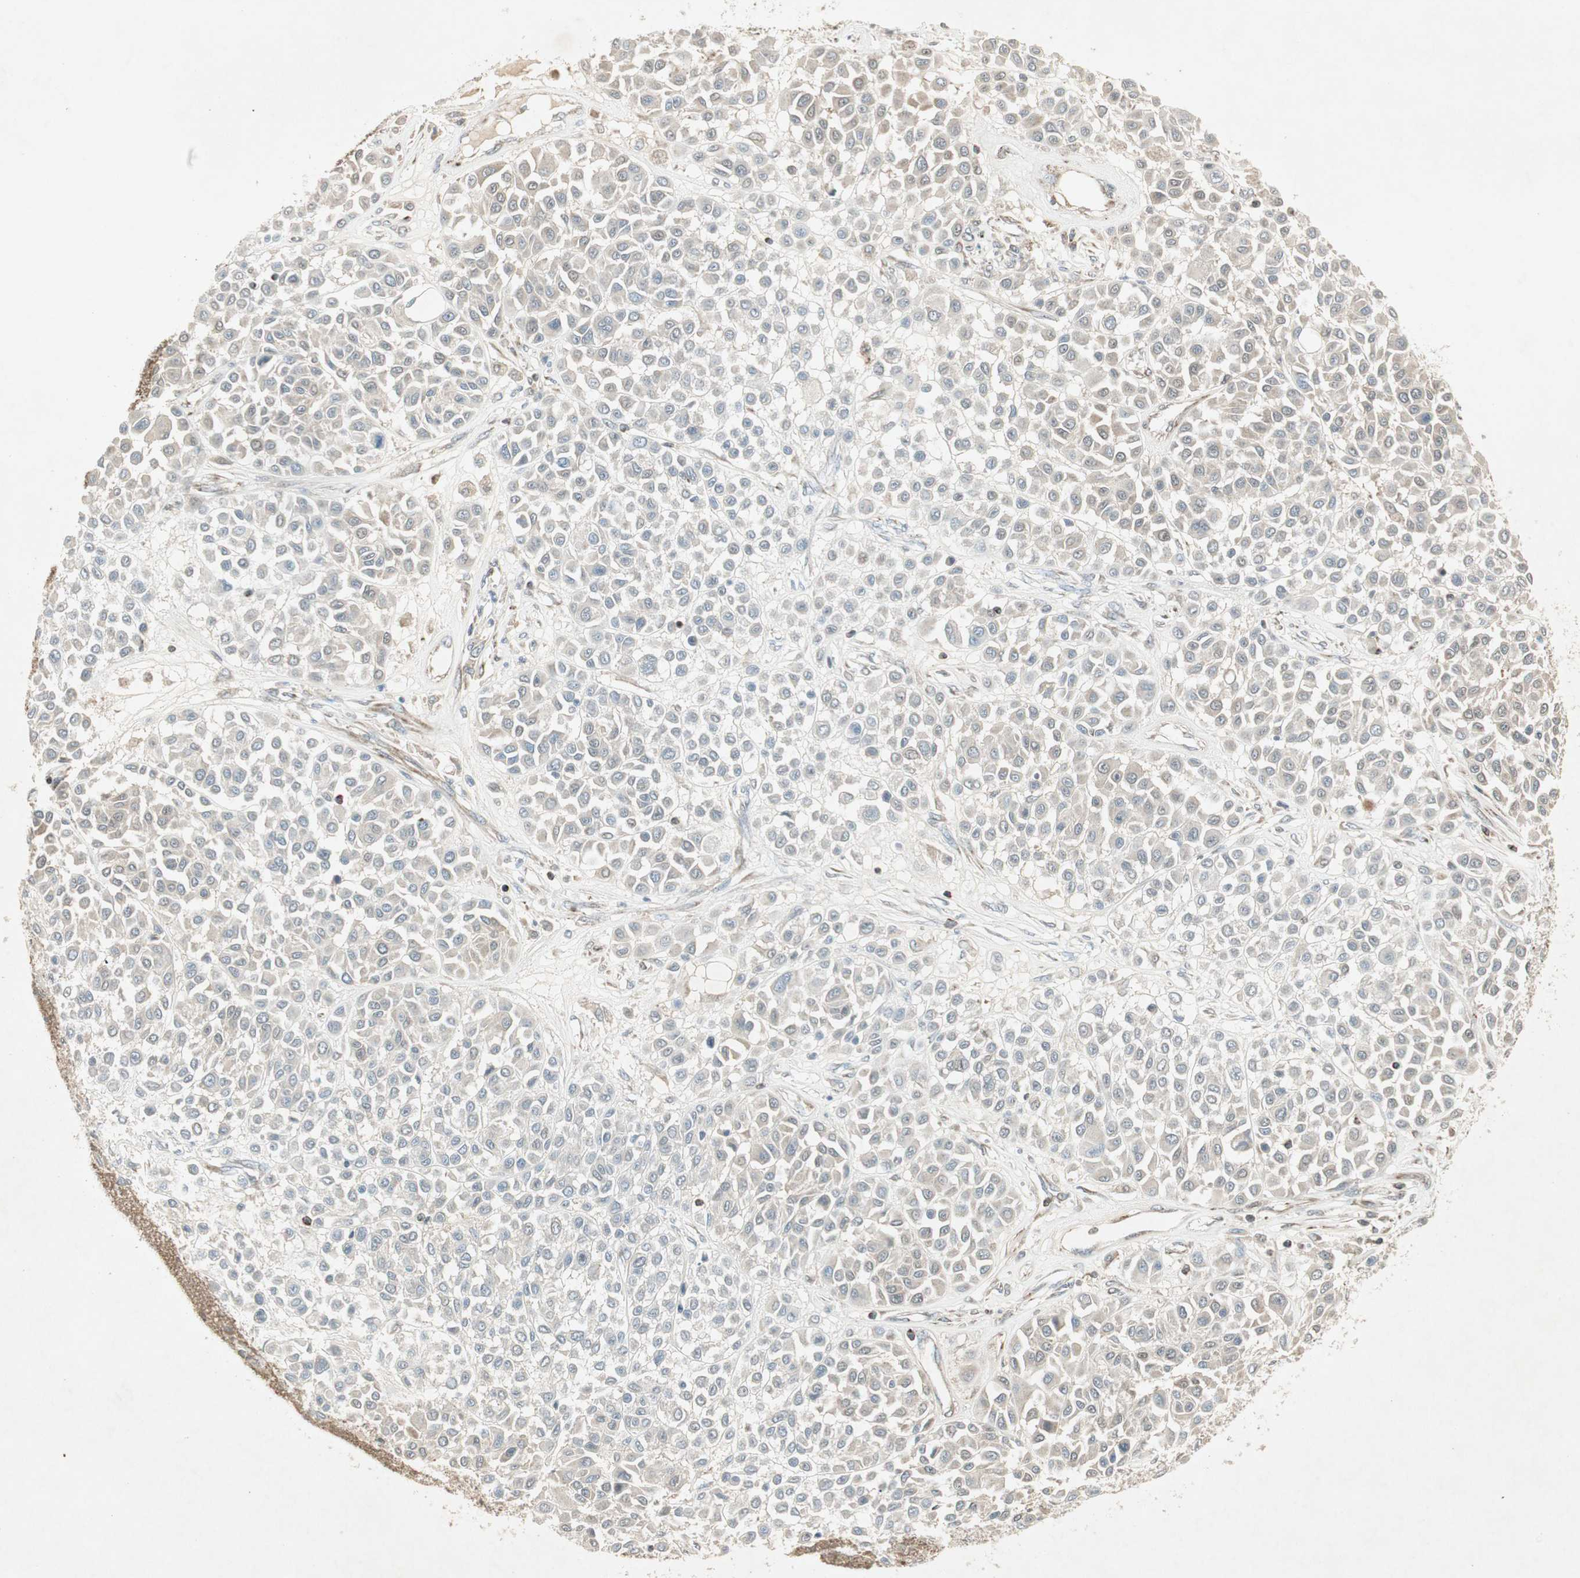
{"staining": {"intensity": "negative", "quantity": "none", "location": "none"}, "tissue": "melanoma", "cell_type": "Tumor cells", "image_type": "cancer", "snomed": [{"axis": "morphology", "description": "Malignant melanoma, Metastatic site"}, {"axis": "topography", "description": "Soft tissue"}], "caption": "An immunohistochemistry (IHC) histopathology image of melanoma is shown. There is no staining in tumor cells of melanoma. (DAB (3,3'-diaminobenzidine) immunohistochemistry visualized using brightfield microscopy, high magnification).", "gene": "USP2", "patient": {"sex": "male", "age": 41}}